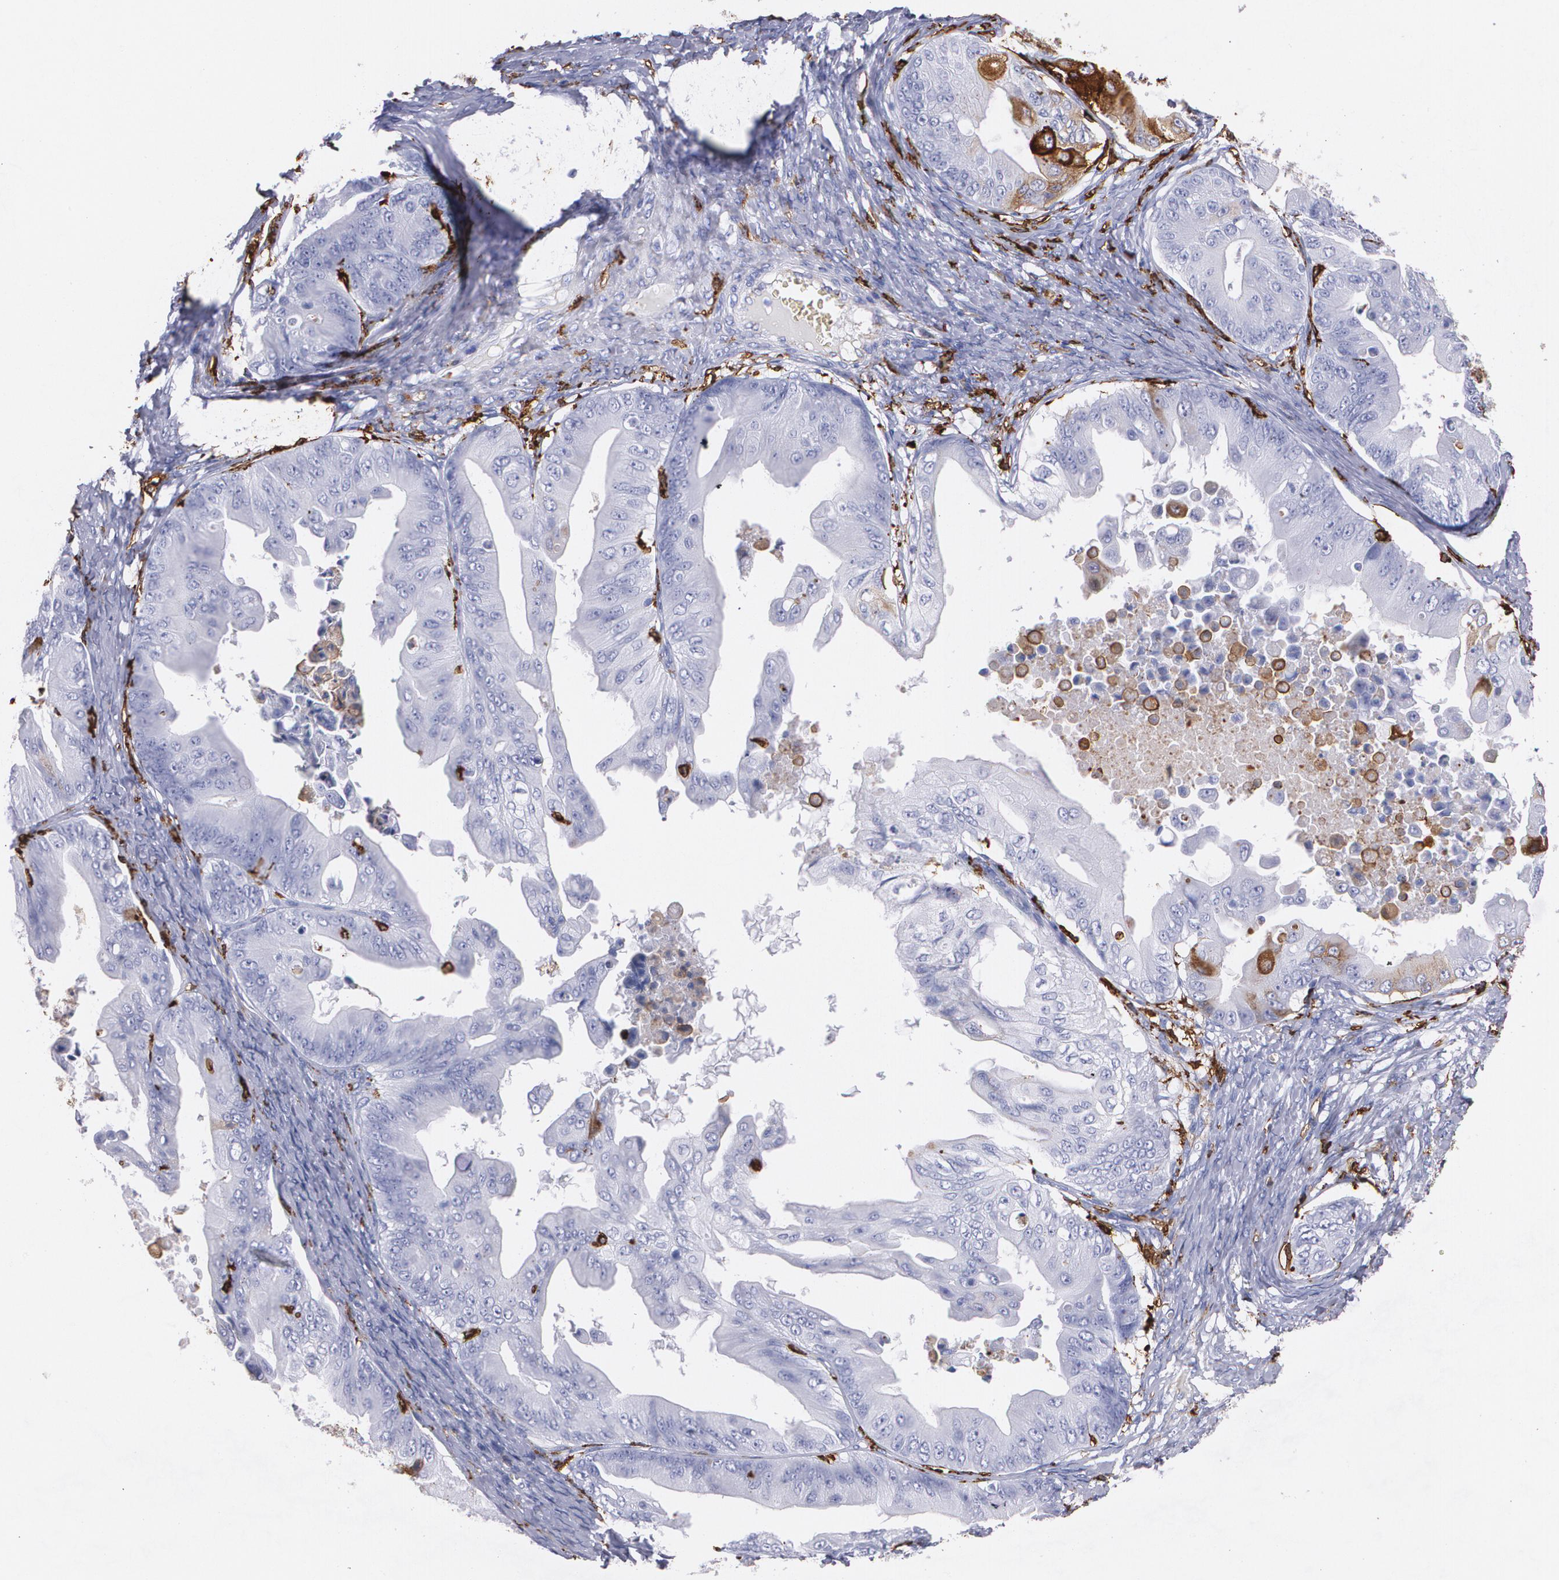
{"staining": {"intensity": "weak", "quantity": "<25%", "location": "cytoplasmic/membranous"}, "tissue": "ovarian cancer", "cell_type": "Tumor cells", "image_type": "cancer", "snomed": [{"axis": "morphology", "description": "Cystadenocarcinoma, mucinous, NOS"}, {"axis": "topography", "description": "Ovary"}], "caption": "High magnification brightfield microscopy of ovarian cancer (mucinous cystadenocarcinoma) stained with DAB (3,3'-diaminobenzidine) (brown) and counterstained with hematoxylin (blue): tumor cells show no significant positivity.", "gene": "HLA-DRA", "patient": {"sex": "female", "age": 37}}